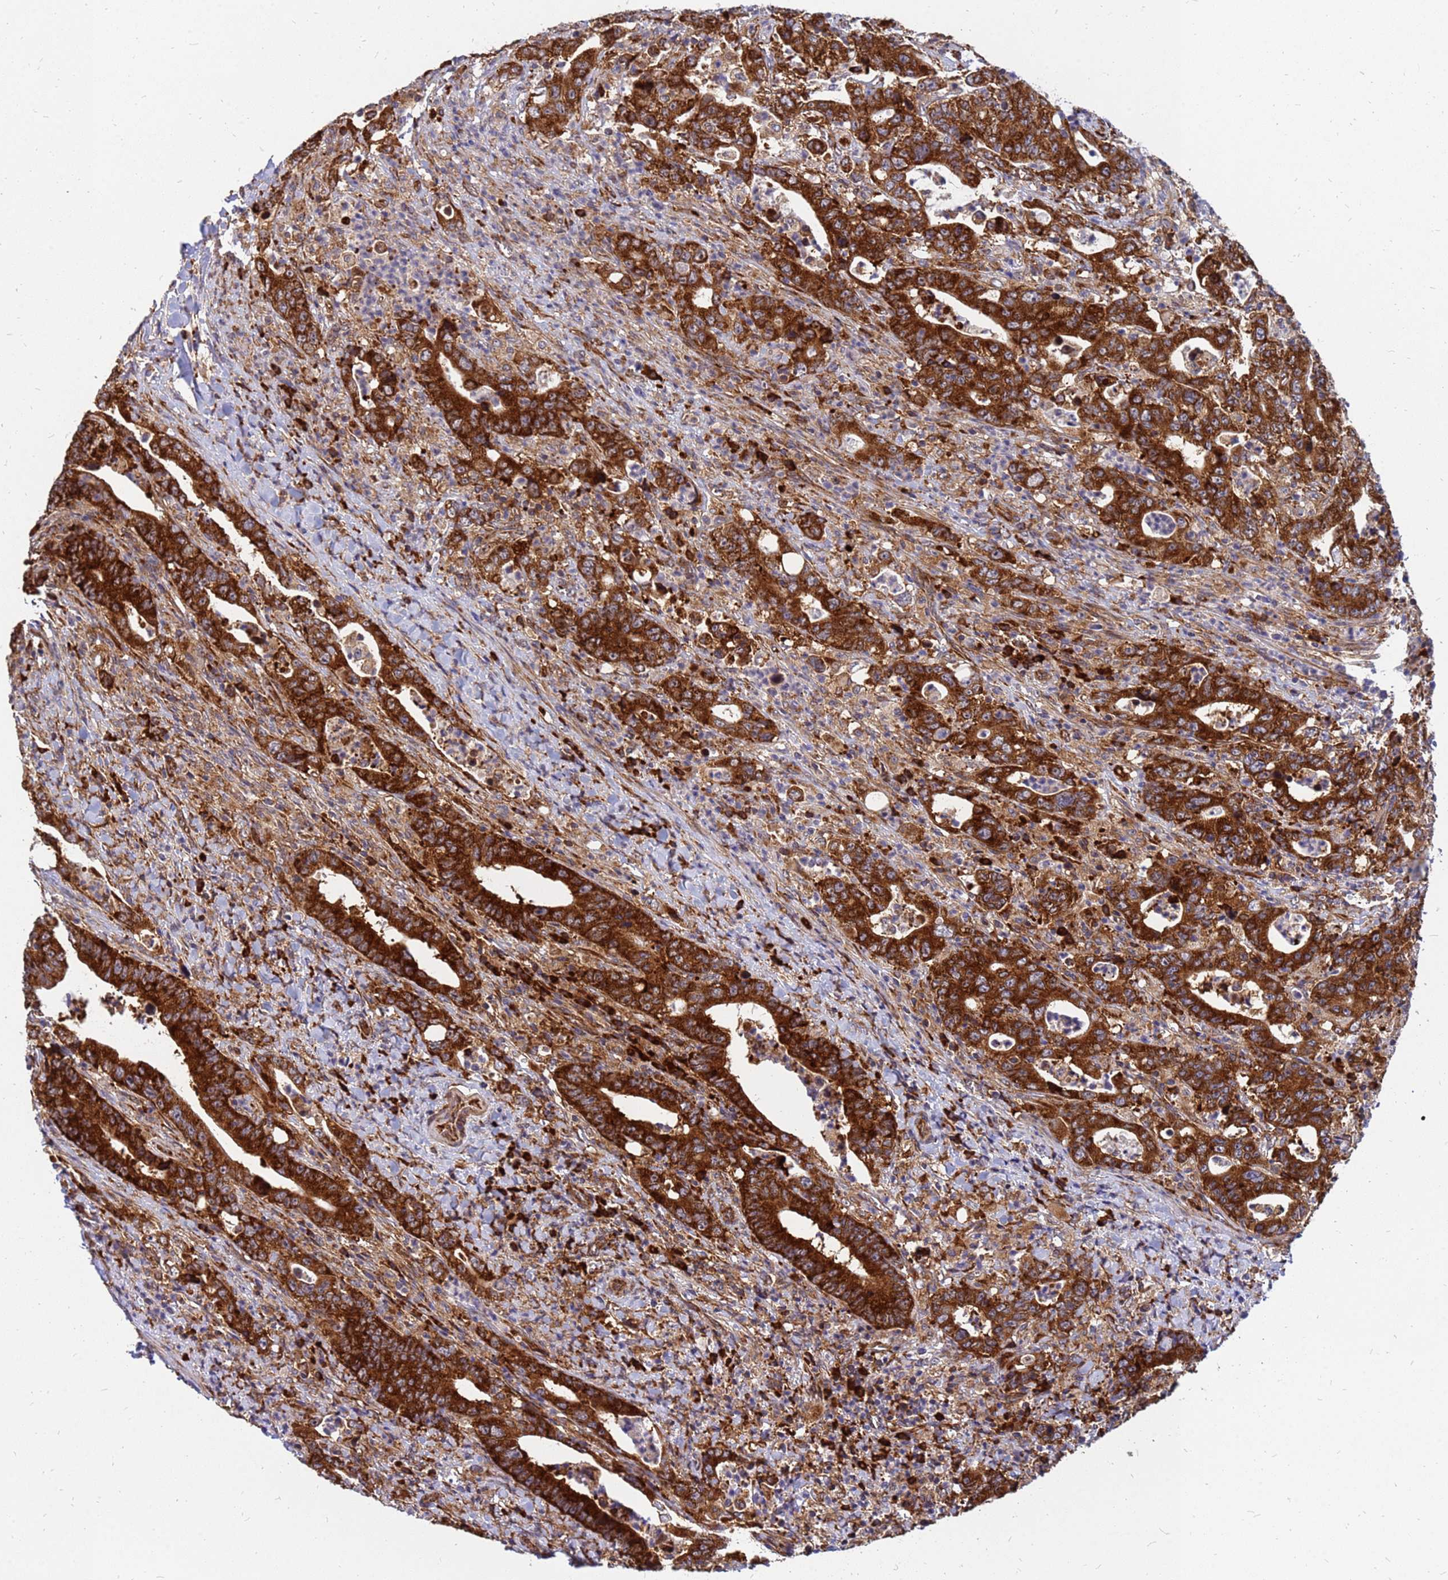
{"staining": {"intensity": "strong", "quantity": ">75%", "location": "cytoplasmic/membranous"}, "tissue": "colorectal cancer", "cell_type": "Tumor cells", "image_type": "cancer", "snomed": [{"axis": "morphology", "description": "Adenocarcinoma, NOS"}, {"axis": "topography", "description": "Colon"}], "caption": "Tumor cells exhibit high levels of strong cytoplasmic/membranous expression in approximately >75% of cells in human adenocarcinoma (colorectal). The protein of interest is stained brown, and the nuclei are stained in blue (DAB (3,3'-diaminobenzidine) IHC with brightfield microscopy, high magnification).", "gene": "RPL8", "patient": {"sex": "female", "age": 75}}